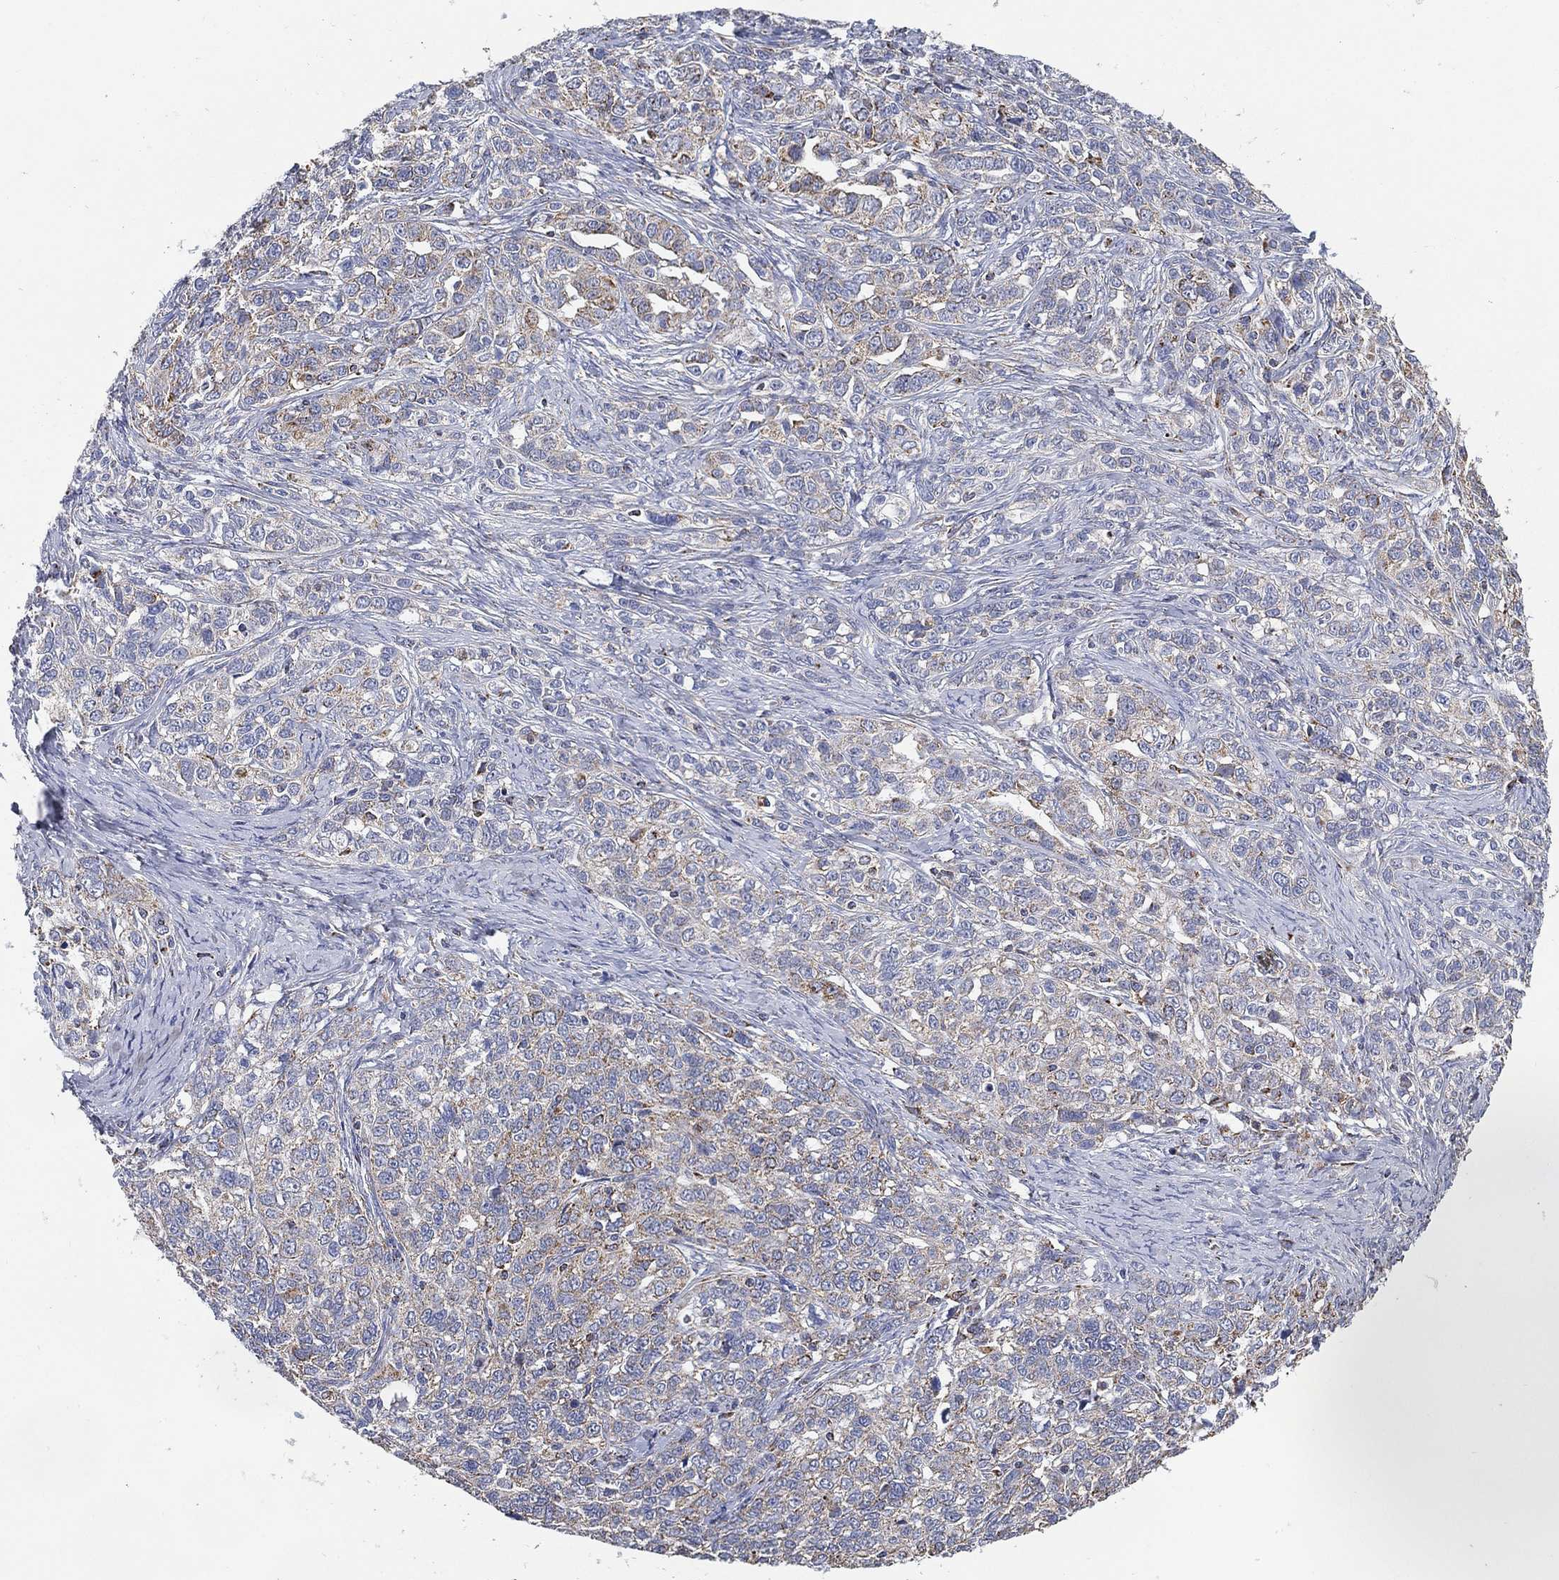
{"staining": {"intensity": "weak", "quantity": ">75%", "location": "cytoplasmic/membranous"}, "tissue": "ovarian cancer", "cell_type": "Tumor cells", "image_type": "cancer", "snomed": [{"axis": "morphology", "description": "Cystadenocarcinoma, serous, NOS"}, {"axis": "topography", "description": "Ovary"}], "caption": "A brown stain highlights weak cytoplasmic/membranous positivity of a protein in serous cystadenocarcinoma (ovarian) tumor cells. Immunohistochemistry (ihc) stains the protein in brown and the nuclei are stained blue.", "gene": "GCAT", "patient": {"sex": "female", "age": 71}}